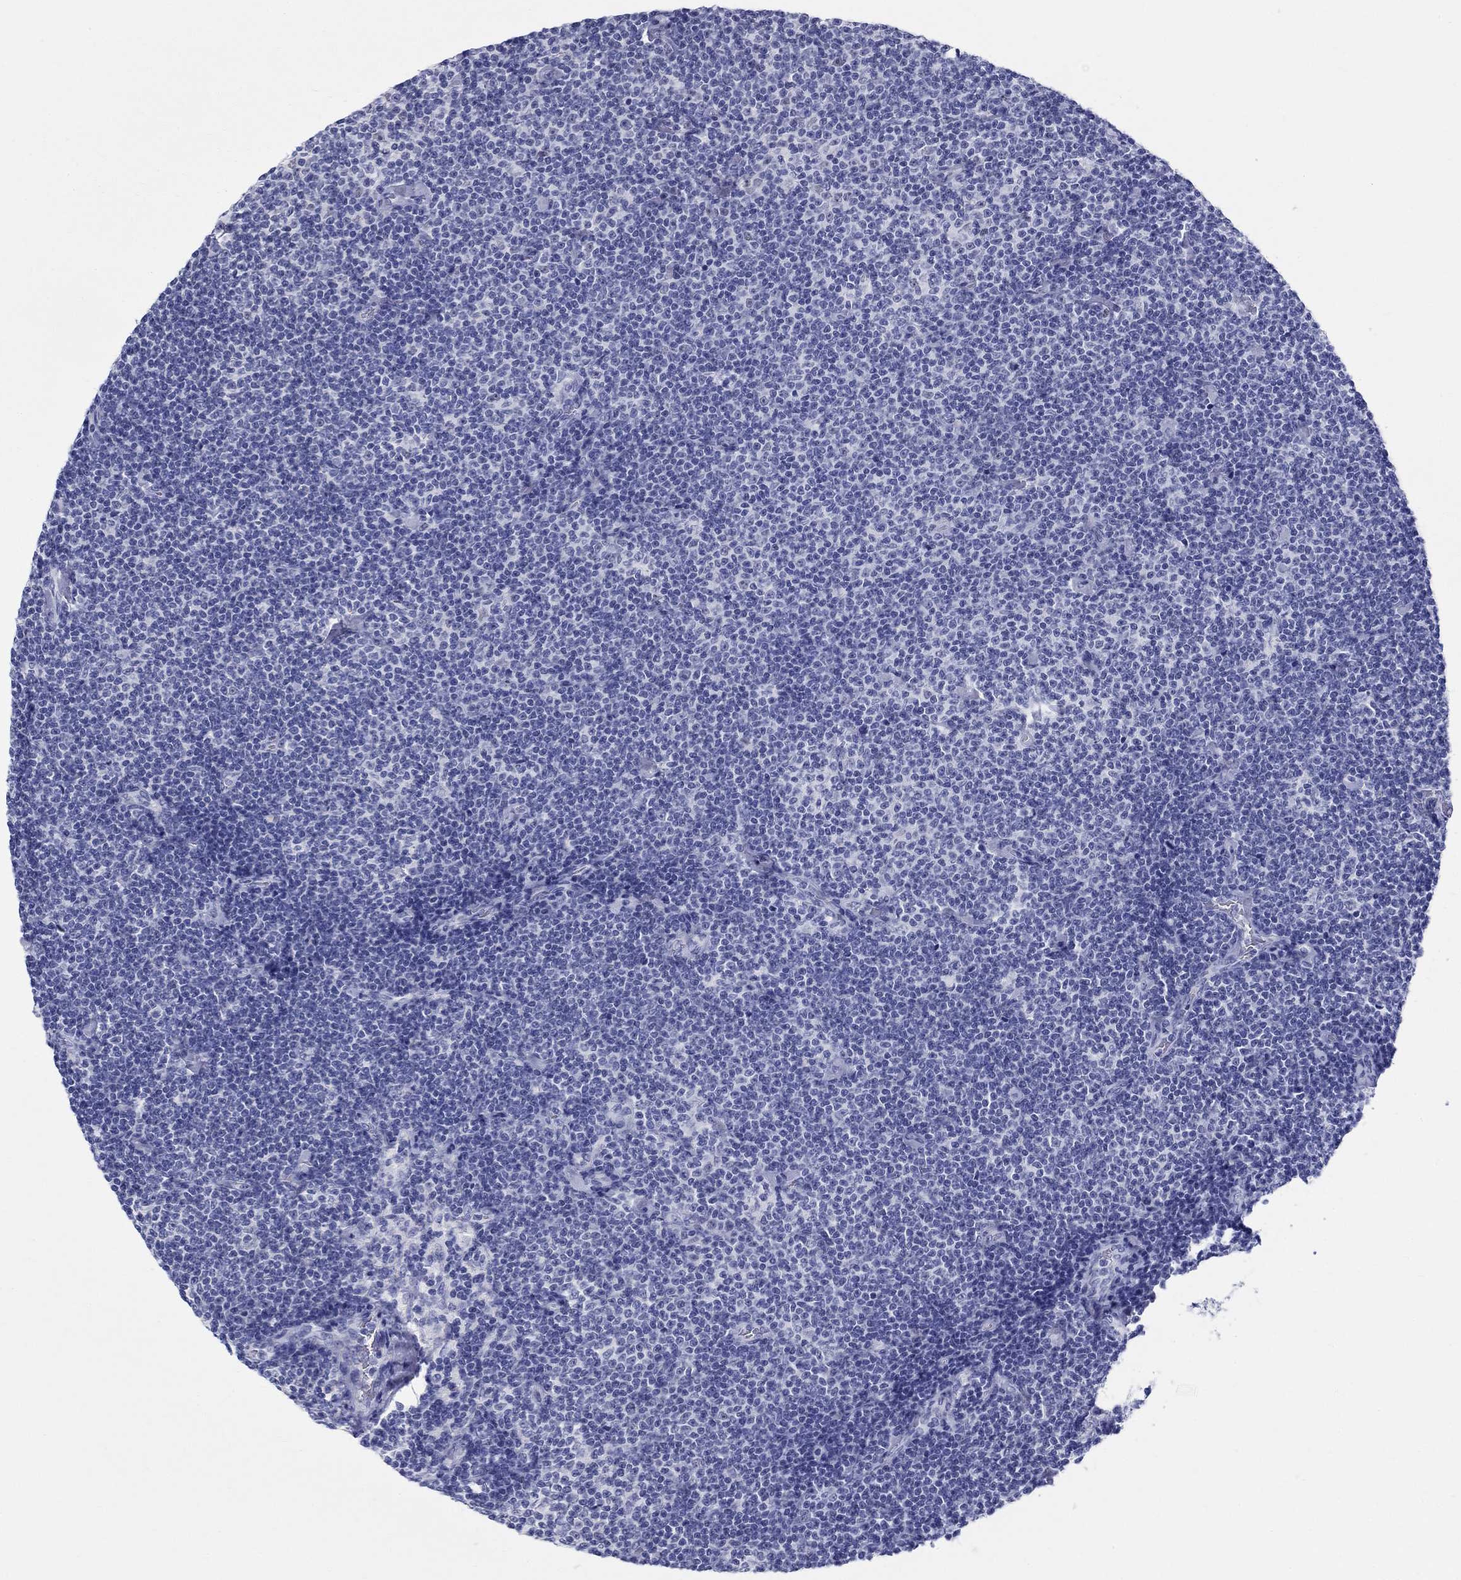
{"staining": {"intensity": "negative", "quantity": "none", "location": "none"}, "tissue": "lymphoma", "cell_type": "Tumor cells", "image_type": "cancer", "snomed": [{"axis": "morphology", "description": "Malignant lymphoma, non-Hodgkin's type, Low grade"}, {"axis": "topography", "description": "Lymph node"}], "caption": "DAB (3,3'-diaminobenzidine) immunohistochemical staining of malignant lymphoma, non-Hodgkin's type (low-grade) exhibits no significant expression in tumor cells.", "gene": "LAMP5", "patient": {"sex": "male", "age": 81}}